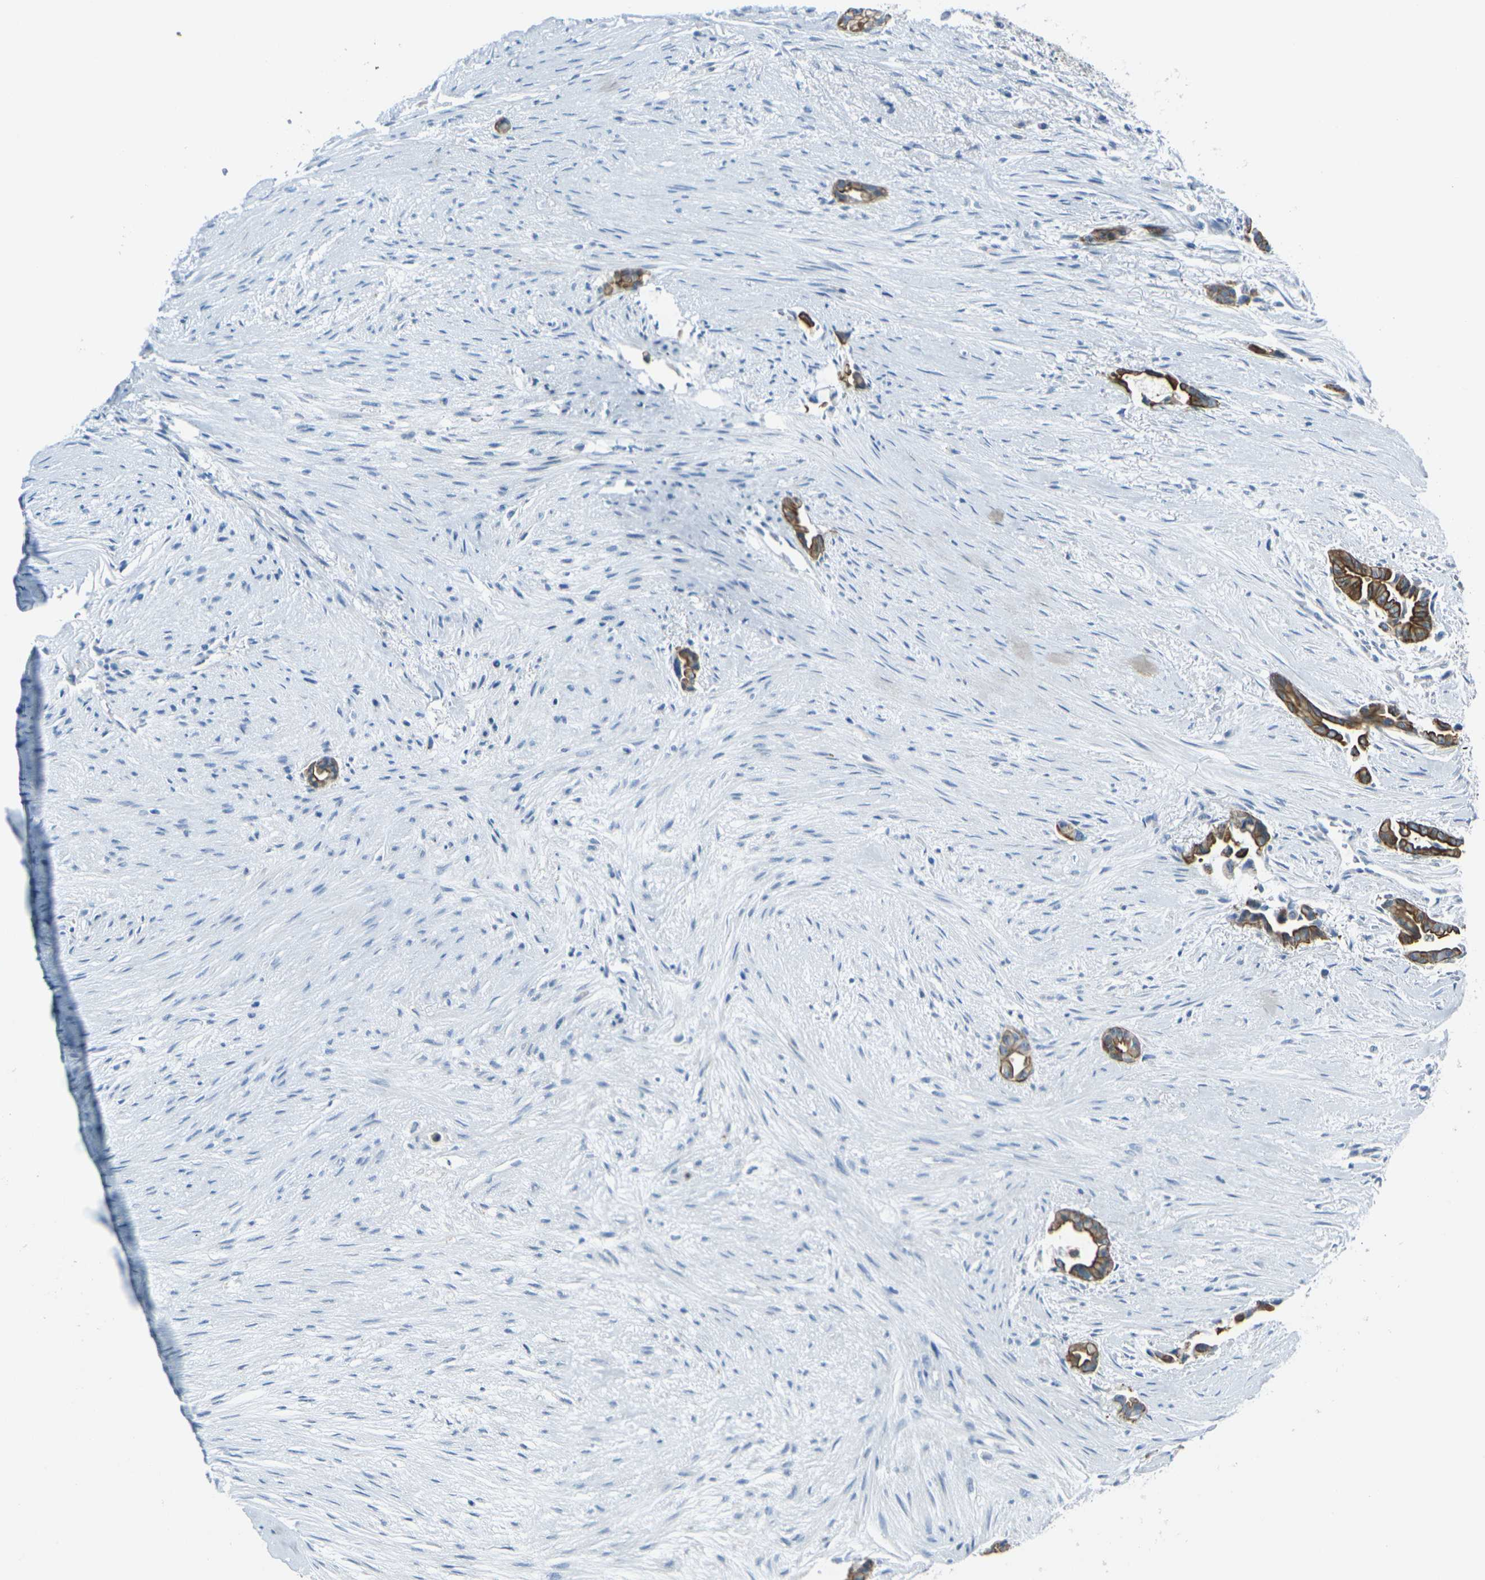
{"staining": {"intensity": "strong", "quantity": ">75%", "location": "cytoplasmic/membranous"}, "tissue": "liver cancer", "cell_type": "Tumor cells", "image_type": "cancer", "snomed": [{"axis": "morphology", "description": "Cholangiocarcinoma"}, {"axis": "topography", "description": "Liver"}], "caption": "Liver cholangiocarcinoma stained with a protein marker shows strong staining in tumor cells.", "gene": "ANKRD46", "patient": {"sex": "female", "age": 55}}